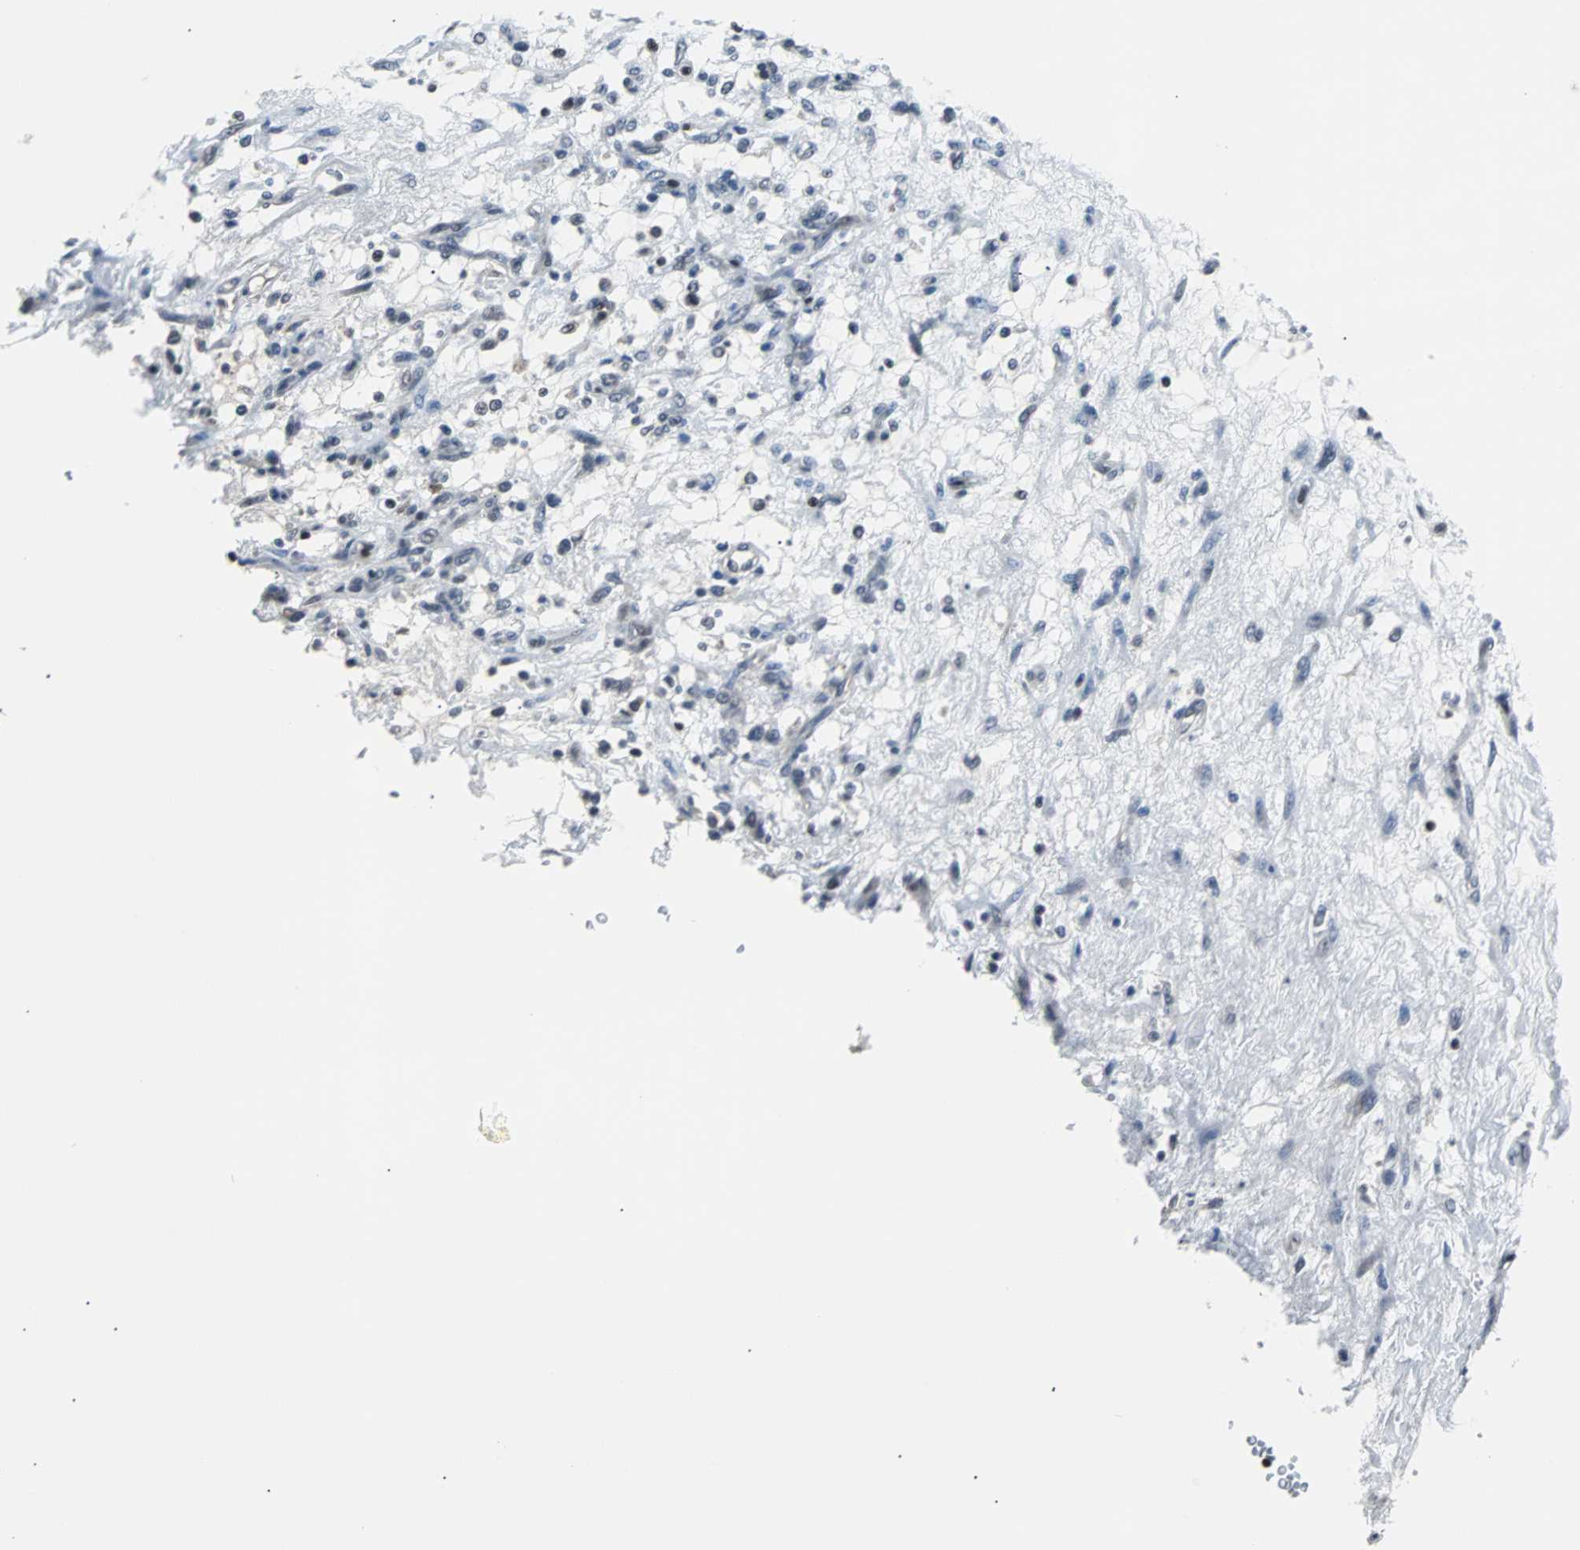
{"staining": {"intensity": "negative", "quantity": "none", "location": "none"}, "tissue": "renal cancer", "cell_type": "Tumor cells", "image_type": "cancer", "snomed": [{"axis": "morphology", "description": "Adenocarcinoma, NOS"}, {"axis": "topography", "description": "Kidney"}], "caption": "Immunohistochemistry (IHC) image of human renal adenocarcinoma stained for a protein (brown), which exhibits no positivity in tumor cells. (Immunohistochemistry (IHC), brightfield microscopy, high magnification).", "gene": "USP28", "patient": {"sex": "female", "age": 57}}